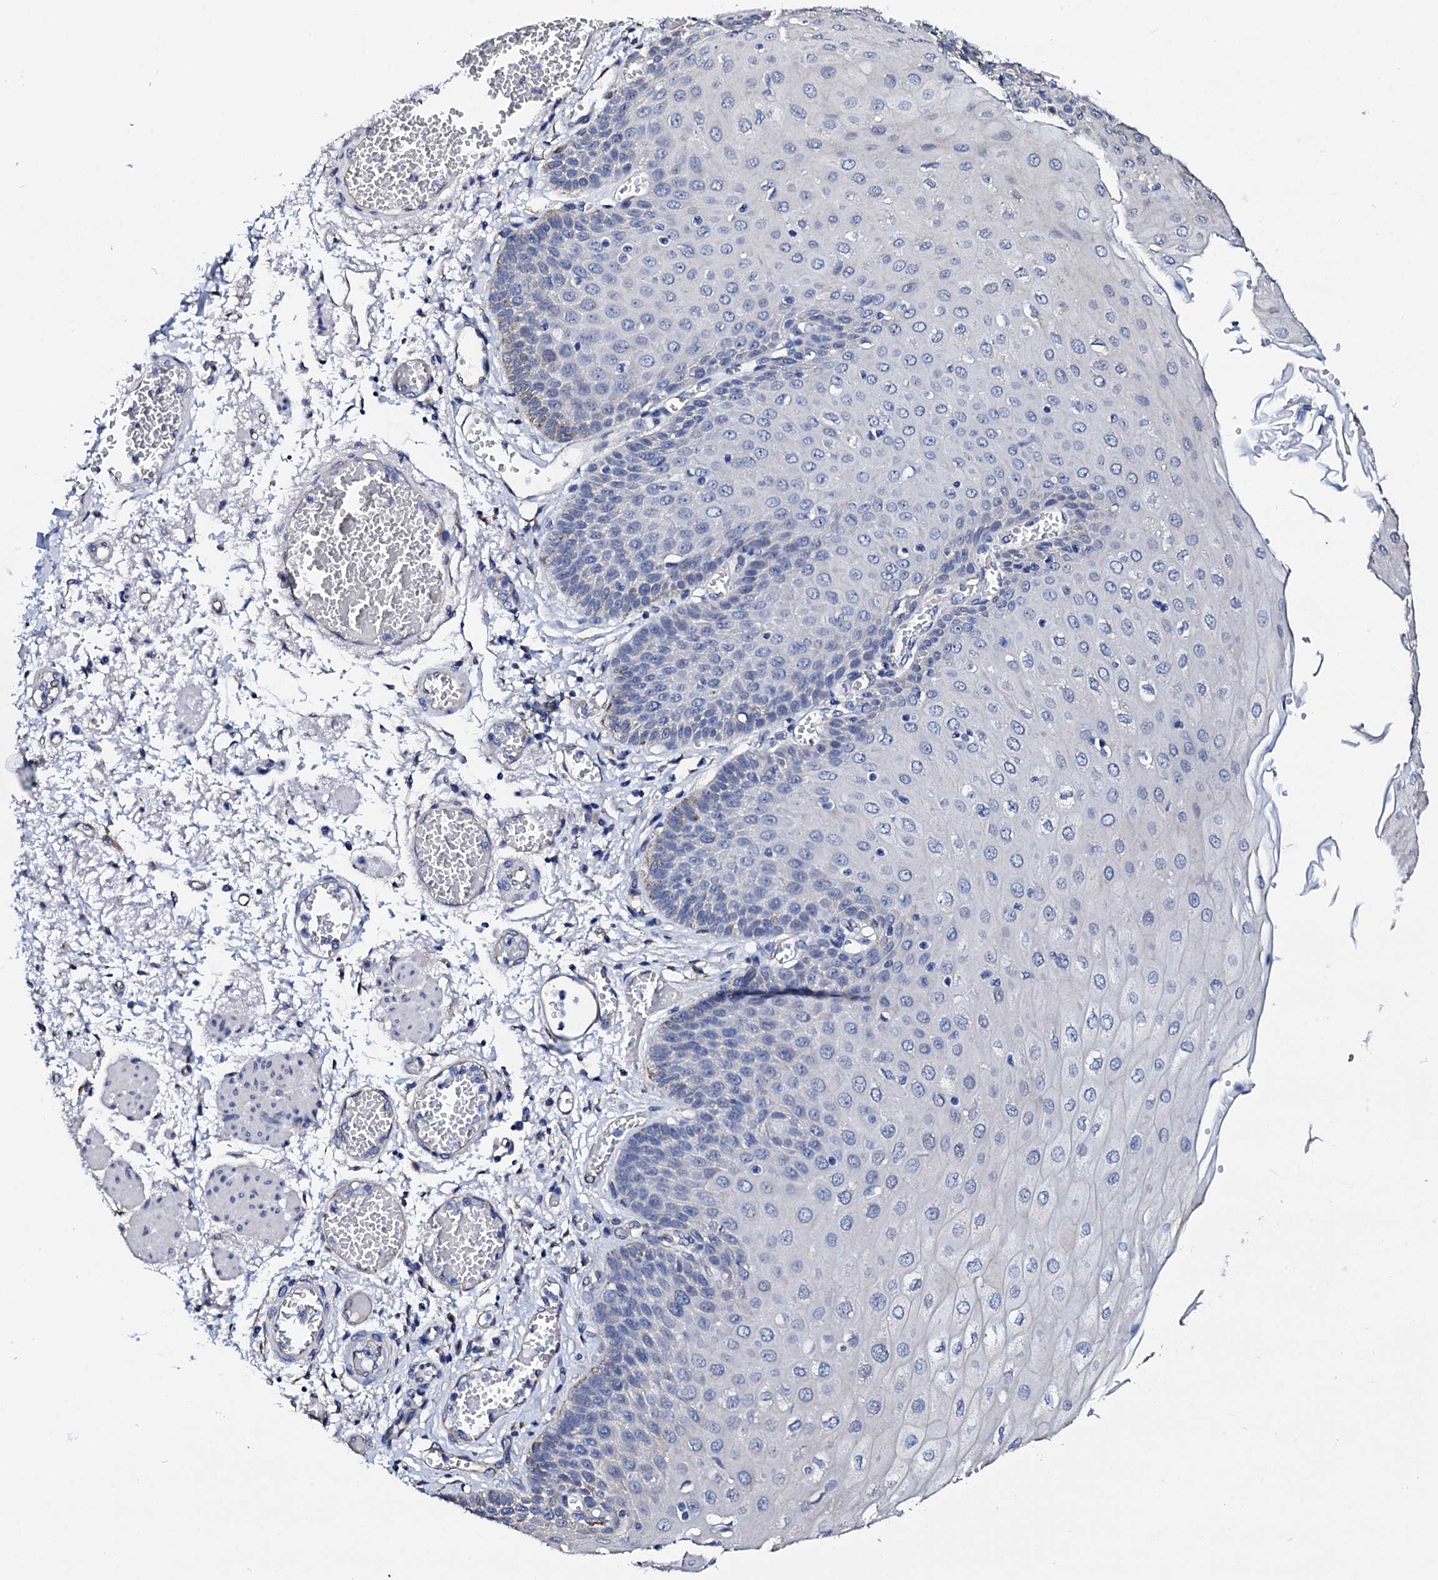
{"staining": {"intensity": "negative", "quantity": "none", "location": "none"}, "tissue": "esophagus", "cell_type": "Squamous epithelial cells", "image_type": "normal", "snomed": [{"axis": "morphology", "description": "Normal tissue, NOS"}, {"axis": "topography", "description": "Esophagus"}], "caption": "IHC photomicrograph of unremarkable human esophagus stained for a protein (brown), which exhibits no positivity in squamous epithelial cells.", "gene": "AKAP3", "patient": {"sex": "male", "age": 81}}